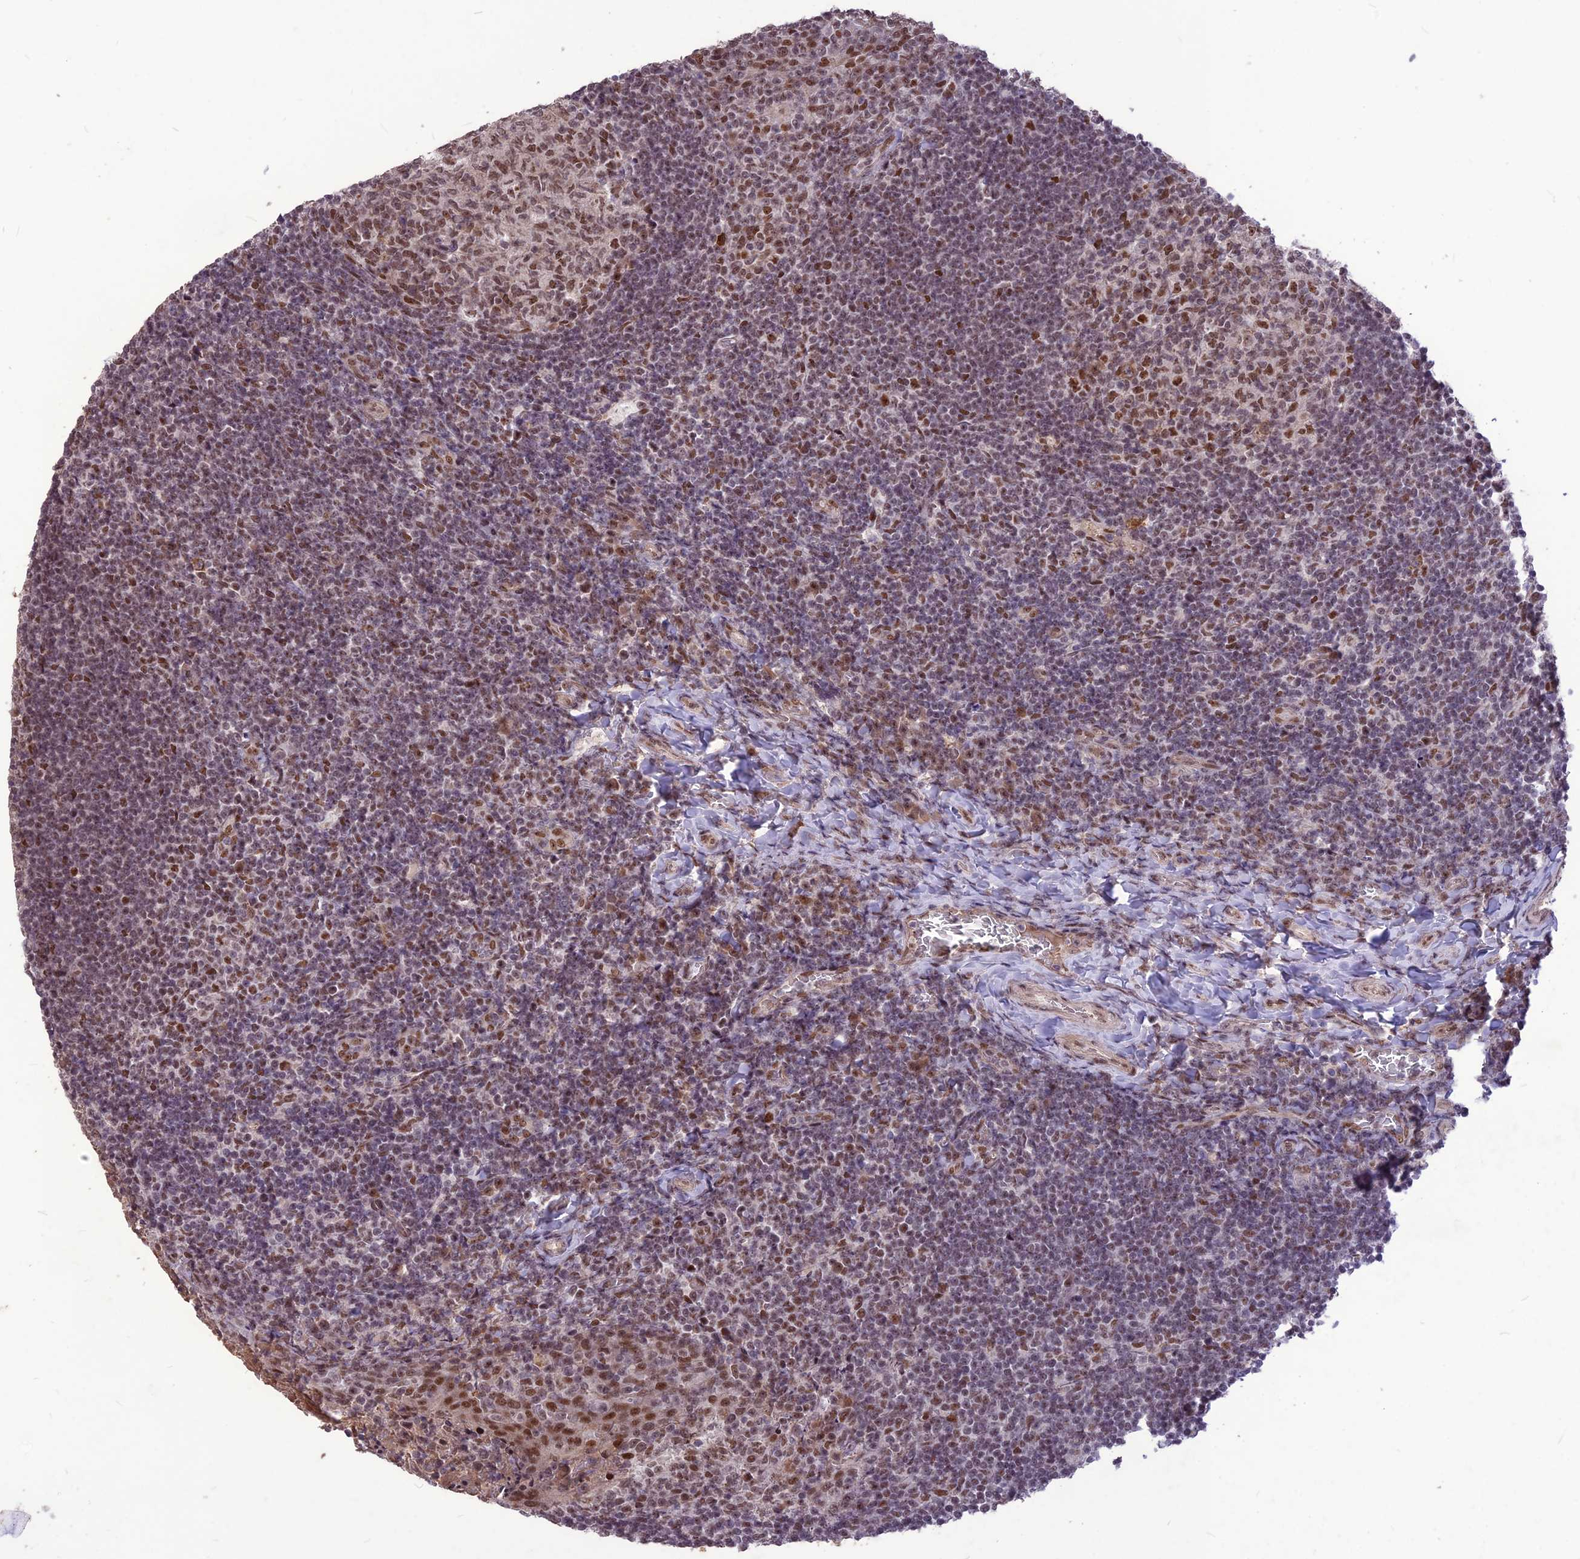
{"staining": {"intensity": "moderate", "quantity": ">75%", "location": "nuclear"}, "tissue": "tonsil", "cell_type": "Germinal center cells", "image_type": "normal", "snomed": [{"axis": "morphology", "description": "Normal tissue, NOS"}, {"axis": "topography", "description": "Tonsil"}], "caption": "A brown stain labels moderate nuclear positivity of a protein in germinal center cells of normal human tonsil.", "gene": "DIS3", "patient": {"sex": "female", "age": 10}}